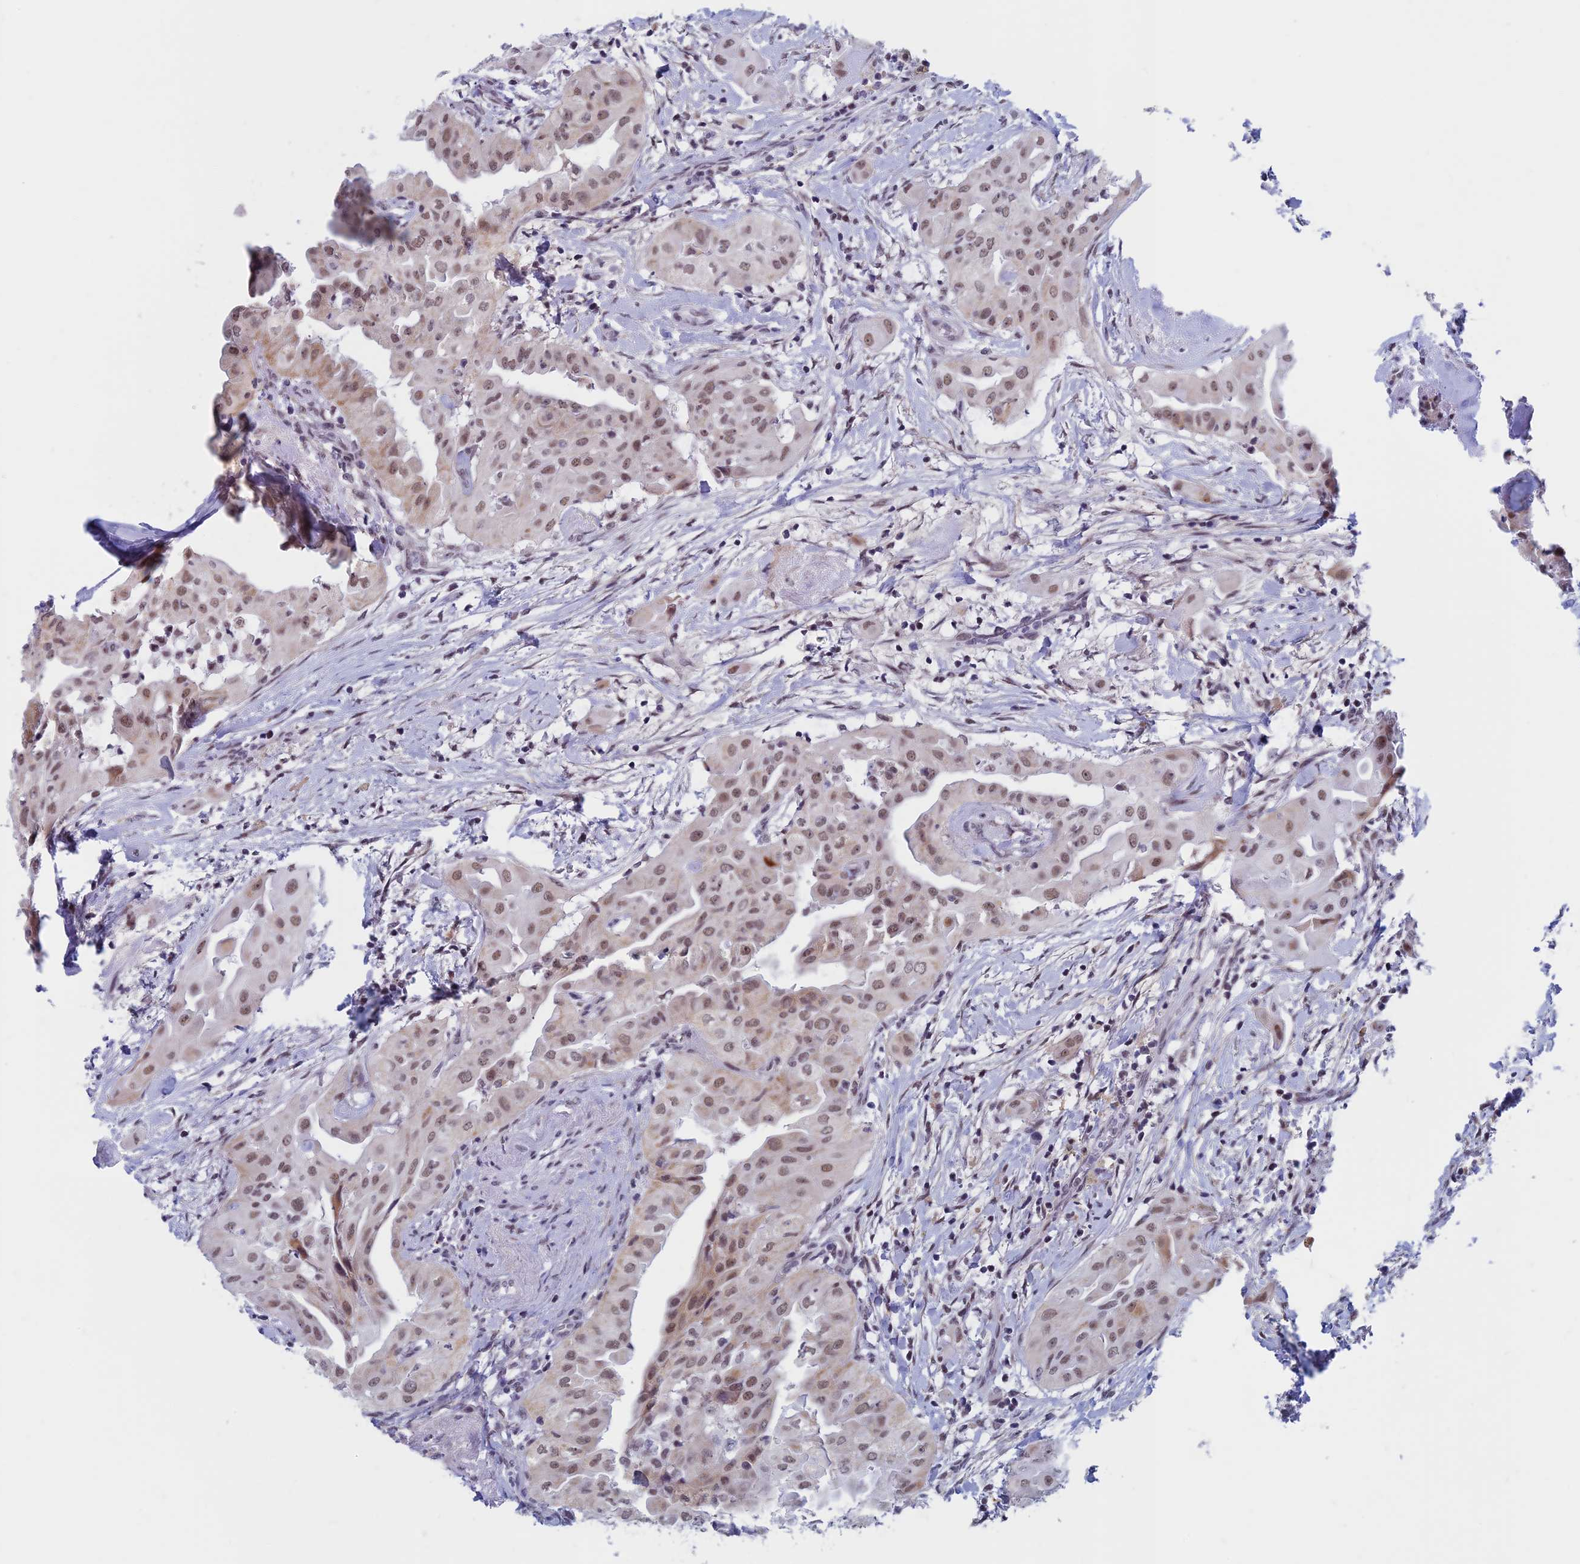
{"staining": {"intensity": "moderate", "quantity": ">75%", "location": "nuclear"}, "tissue": "thyroid cancer", "cell_type": "Tumor cells", "image_type": "cancer", "snomed": [{"axis": "morphology", "description": "Papillary adenocarcinoma, NOS"}, {"axis": "topography", "description": "Thyroid gland"}], "caption": "Human thyroid papillary adenocarcinoma stained with a brown dye reveals moderate nuclear positive staining in about >75% of tumor cells.", "gene": "ASH2L", "patient": {"sex": "female", "age": 59}}